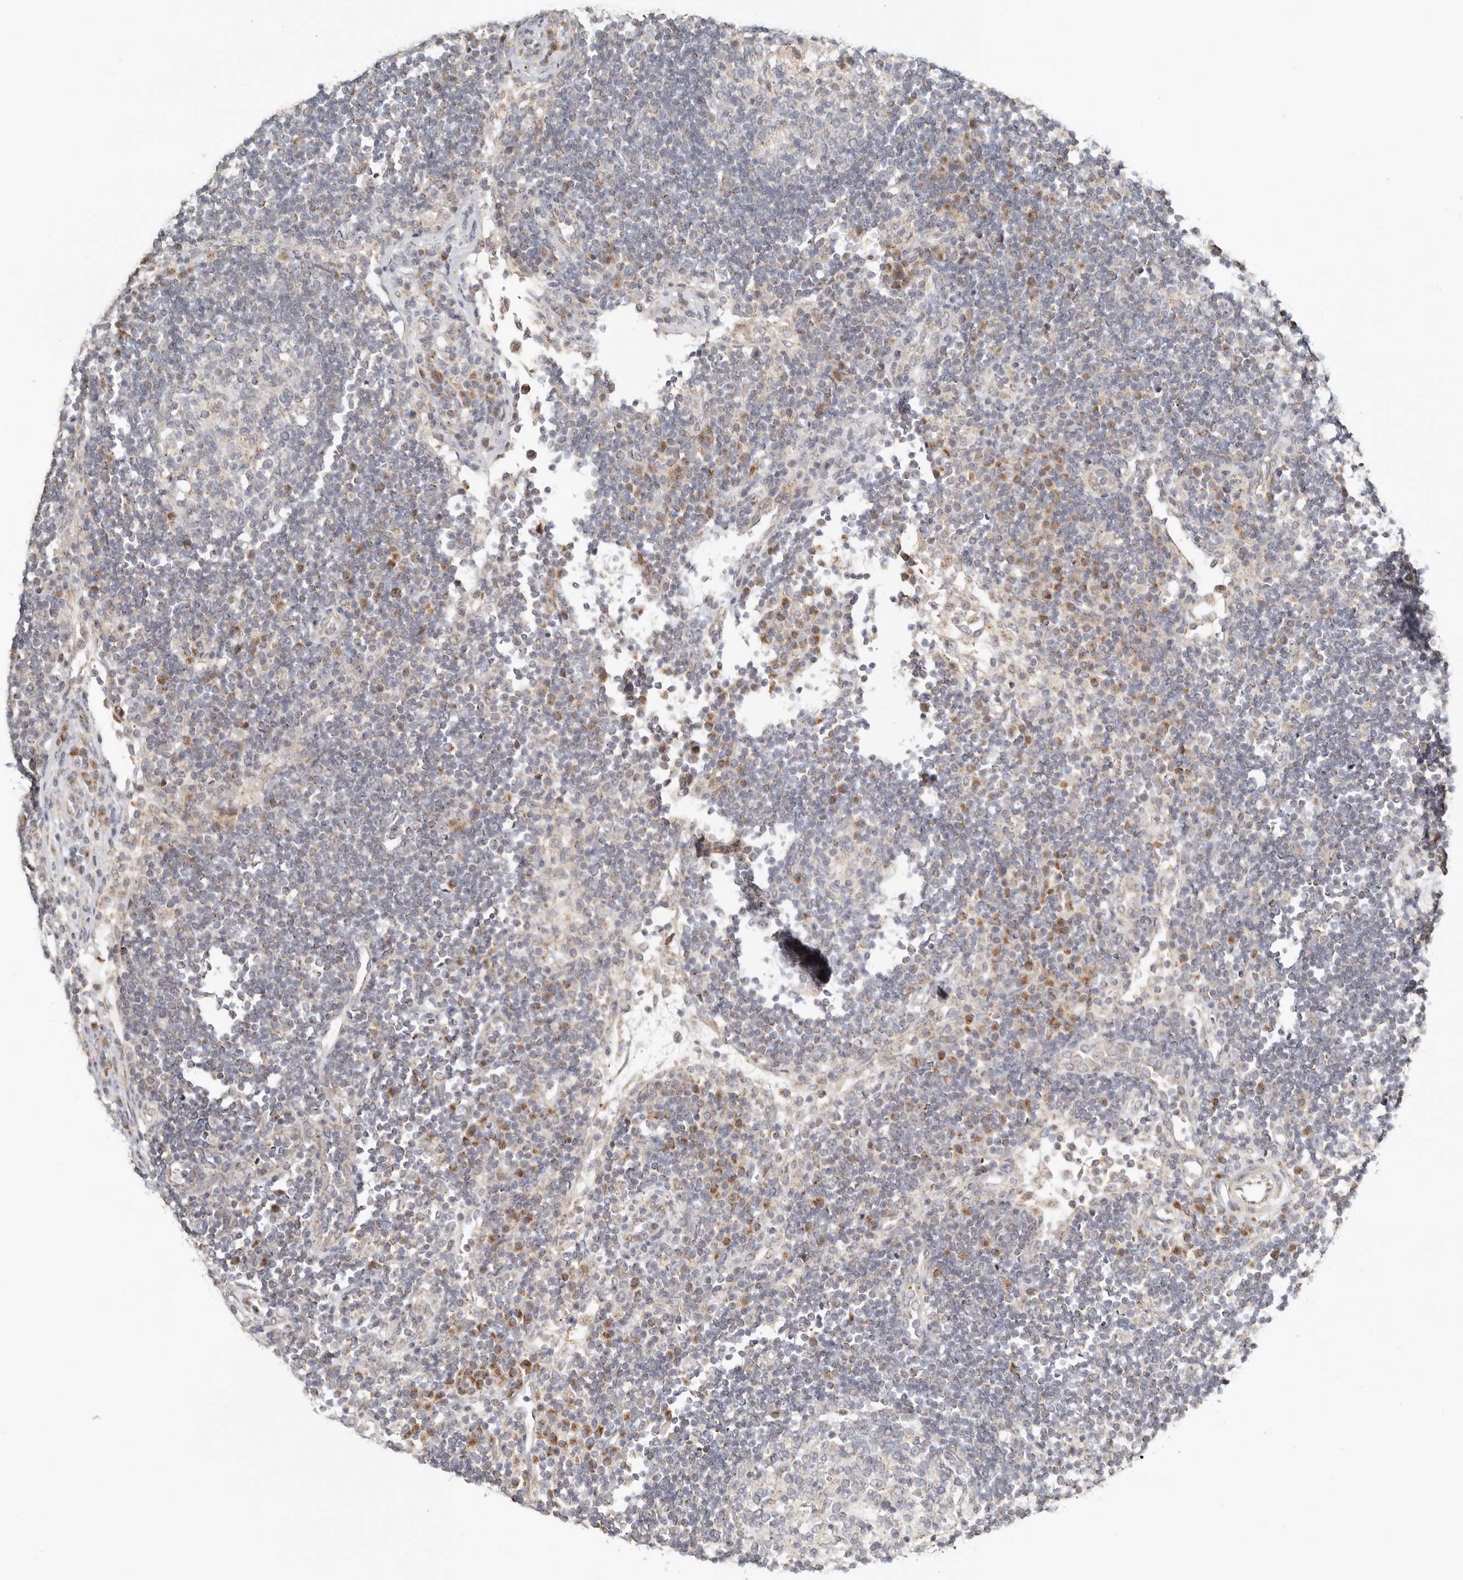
{"staining": {"intensity": "moderate", "quantity": "25%-75%", "location": "cytoplasmic/membranous"}, "tissue": "lymph node", "cell_type": "Germinal center cells", "image_type": "normal", "snomed": [{"axis": "morphology", "description": "Normal tissue, NOS"}, {"axis": "topography", "description": "Lymph node"}], "caption": "Moderate cytoplasmic/membranous expression is present in about 25%-75% of germinal center cells in normal lymph node.", "gene": "KDF1", "patient": {"sex": "female", "age": 53}}